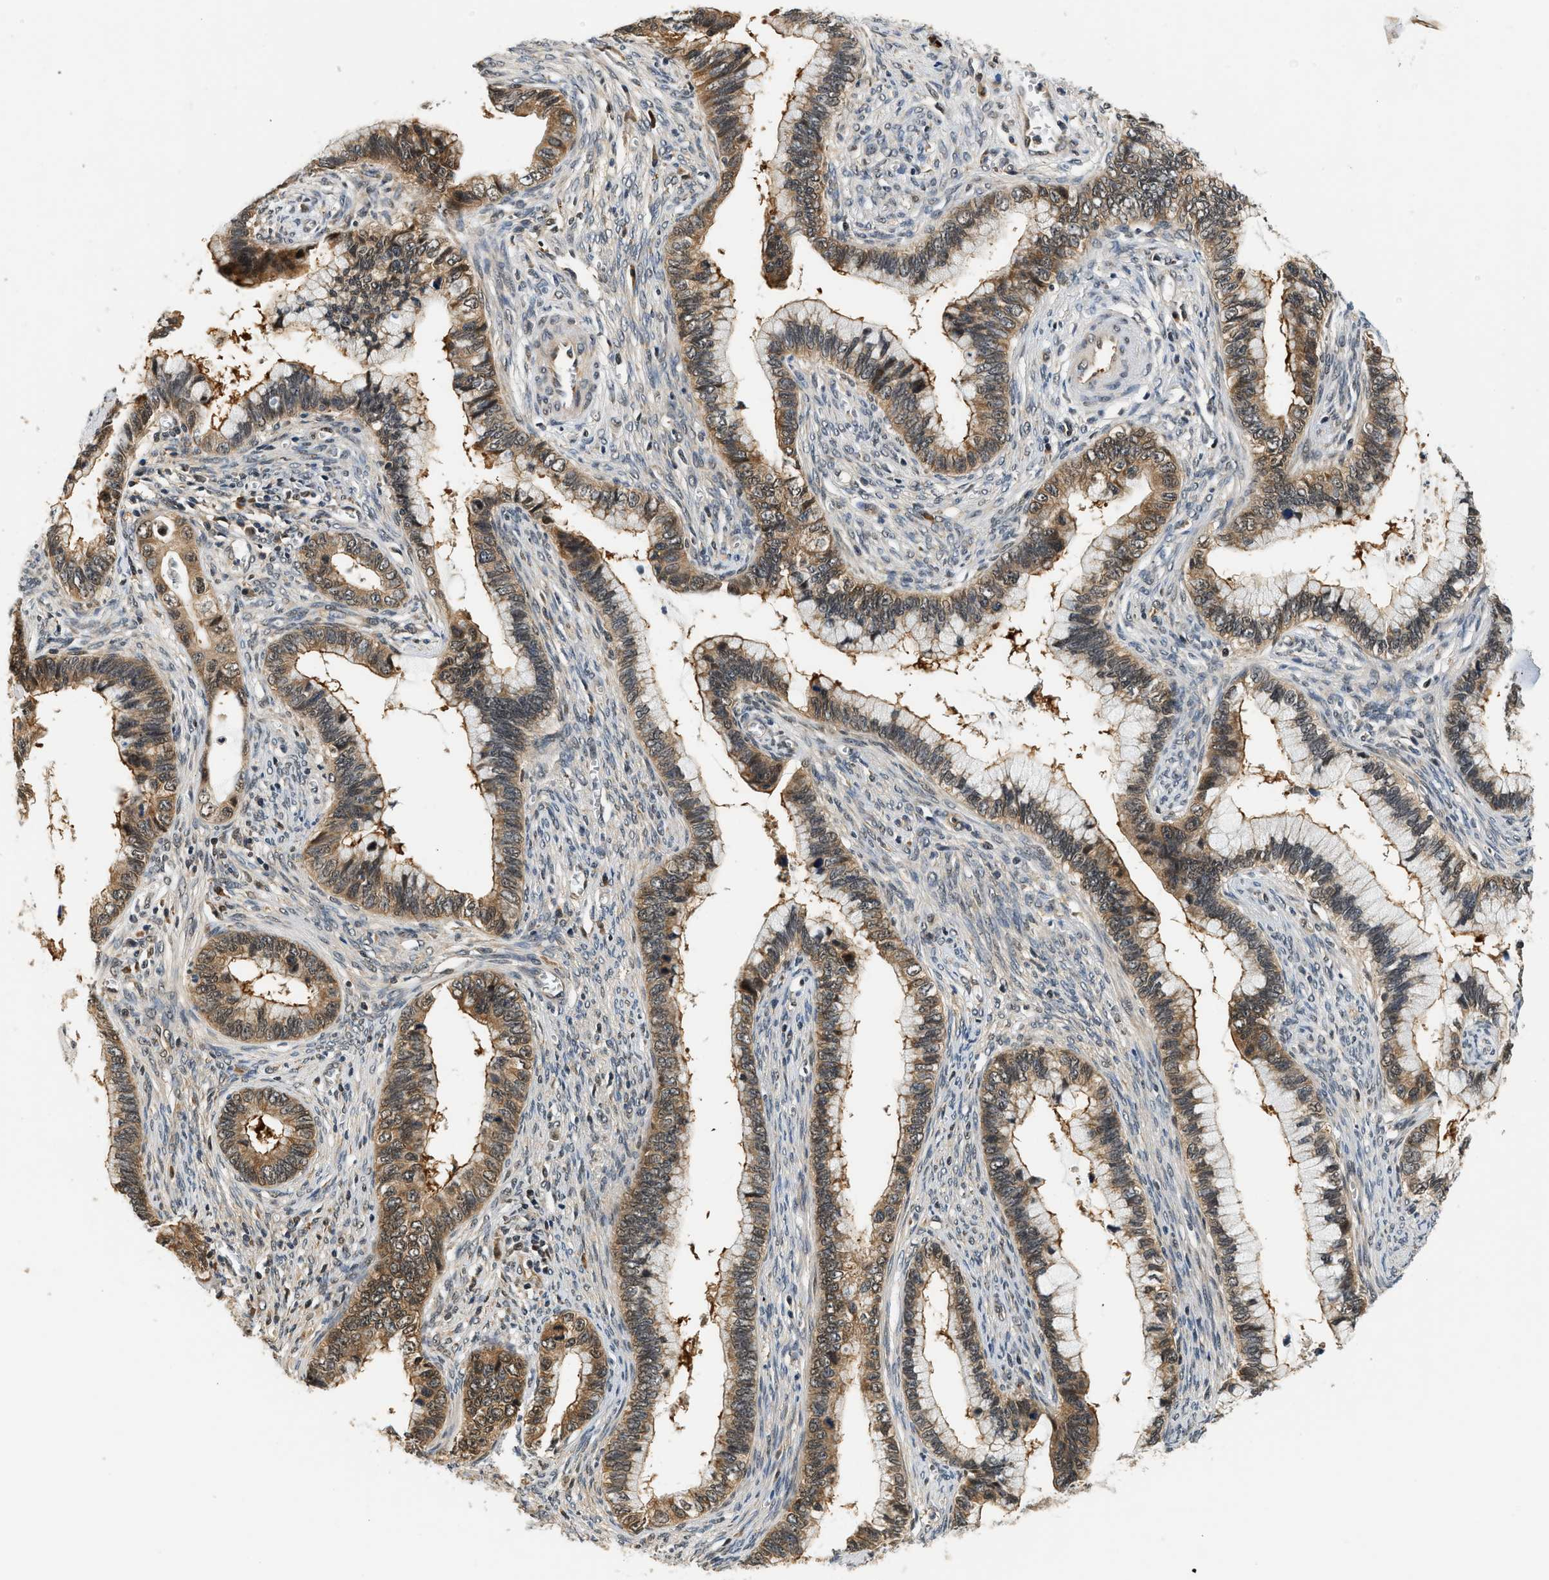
{"staining": {"intensity": "moderate", "quantity": ">75%", "location": "cytoplasmic/membranous,nuclear"}, "tissue": "cervical cancer", "cell_type": "Tumor cells", "image_type": "cancer", "snomed": [{"axis": "morphology", "description": "Adenocarcinoma, NOS"}, {"axis": "topography", "description": "Cervix"}], "caption": "DAB immunohistochemical staining of human cervical cancer displays moderate cytoplasmic/membranous and nuclear protein expression in approximately >75% of tumor cells. The staining was performed using DAB to visualize the protein expression in brown, while the nuclei were stained in blue with hematoxylin (Magnification: 20x).", "gene": "PSMD3", "patient": {"sex": "female", "age": 44}}